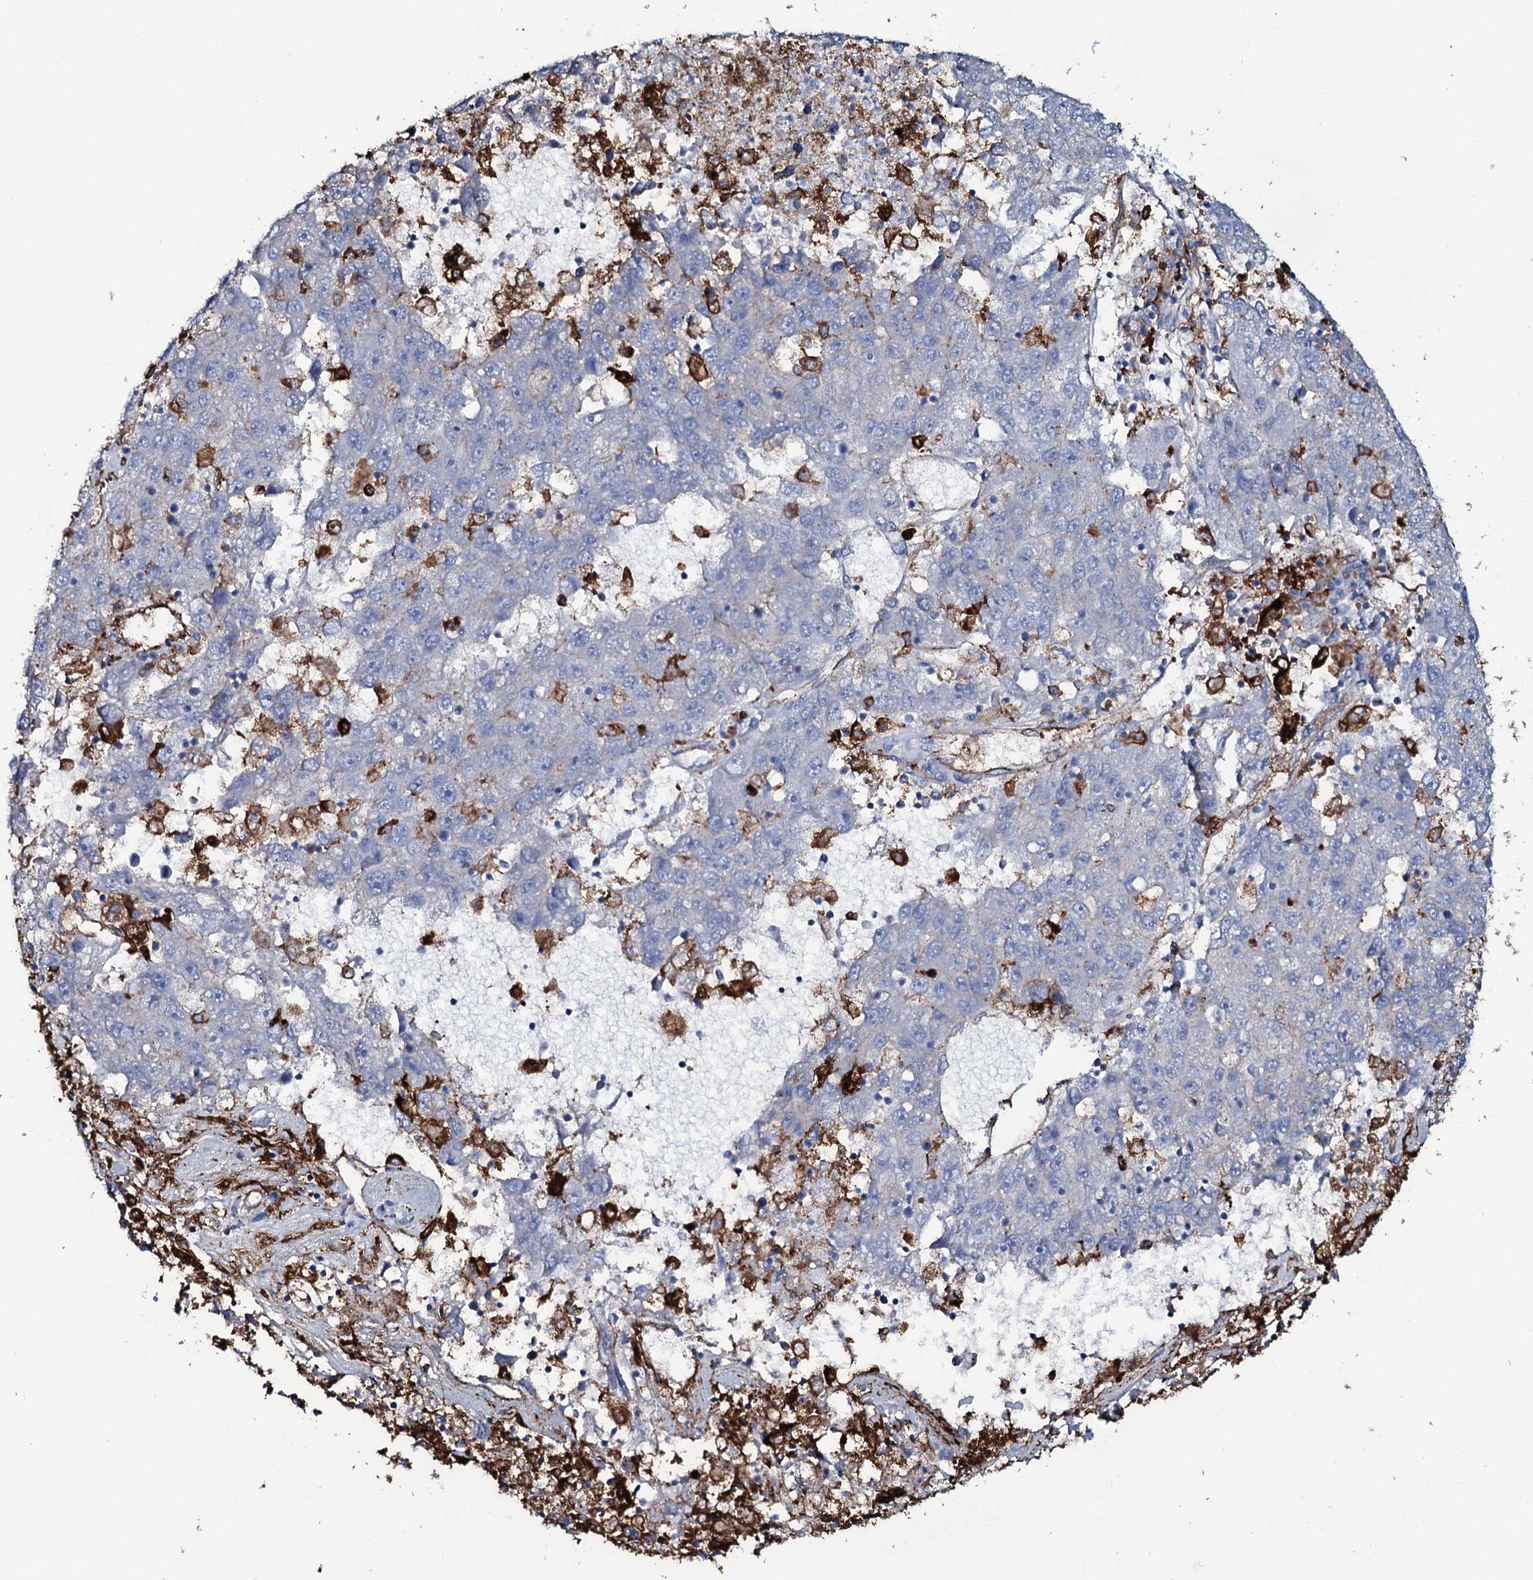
{"staining": {"intensity": "negative", "quantity": "none", "location": "none"}, "tissue": "liver cancer", "cell_type": "Tumor cells", "image_type": "cancer", "snomed": [{"axis": "morphology", "description": "Carcinoma, Hepatocellular, NOS"}, {"axis": "topography", "description": "Liver"}], "caption": "Immunohistochemical staining of liver cancer (hepatocellular carcinoma) exhibits no significant expression in tumor cells. (Stains: DAB immunohistochemistry (IHC) with hematoxylin counter stain, Microscopy: brightfield microscopy at high magnification).", "gene": "OSBPL2", "patient": {"sex": "male", "age": 49}}